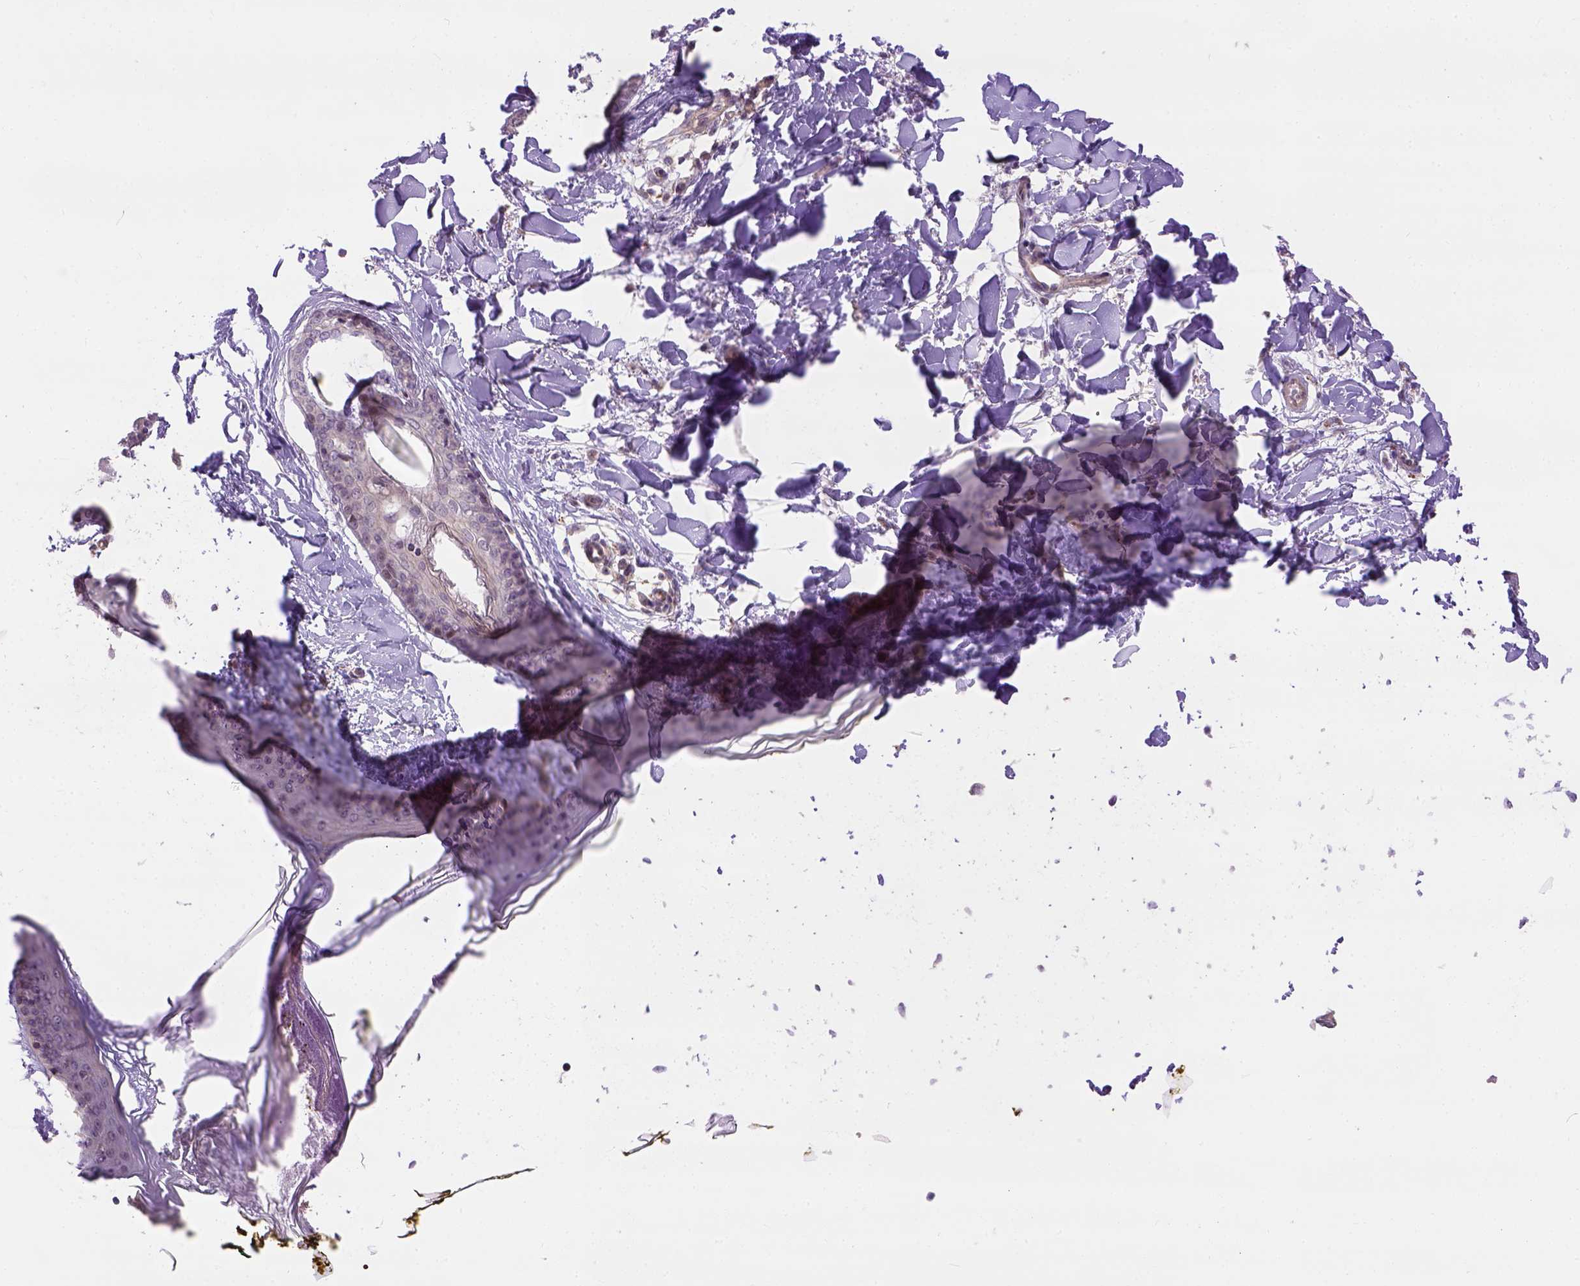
{"staining": {"intensity": "negative", "quantity": "none", "location": "none"}, "tissue": "skin", "cell_type": "Fibroblasts", "image_type": "normal", "snomed": [{"axis": "morphology", "description": "Normal tissue, NOS"}, {"axis": "topography", "description": "Skin"}], "caption": "IHC of unremarkable human skin exhibits no staining in fibroblasts. The staining was performed using DAB (3,3'-diaminobenzidine) to visualize the protein expression in brown, while the nuclei were stained in blue with hematoxylin (Magnification: 20x).", "gene": "KAZN", "patient": {"sex": "female", "age": 34}}